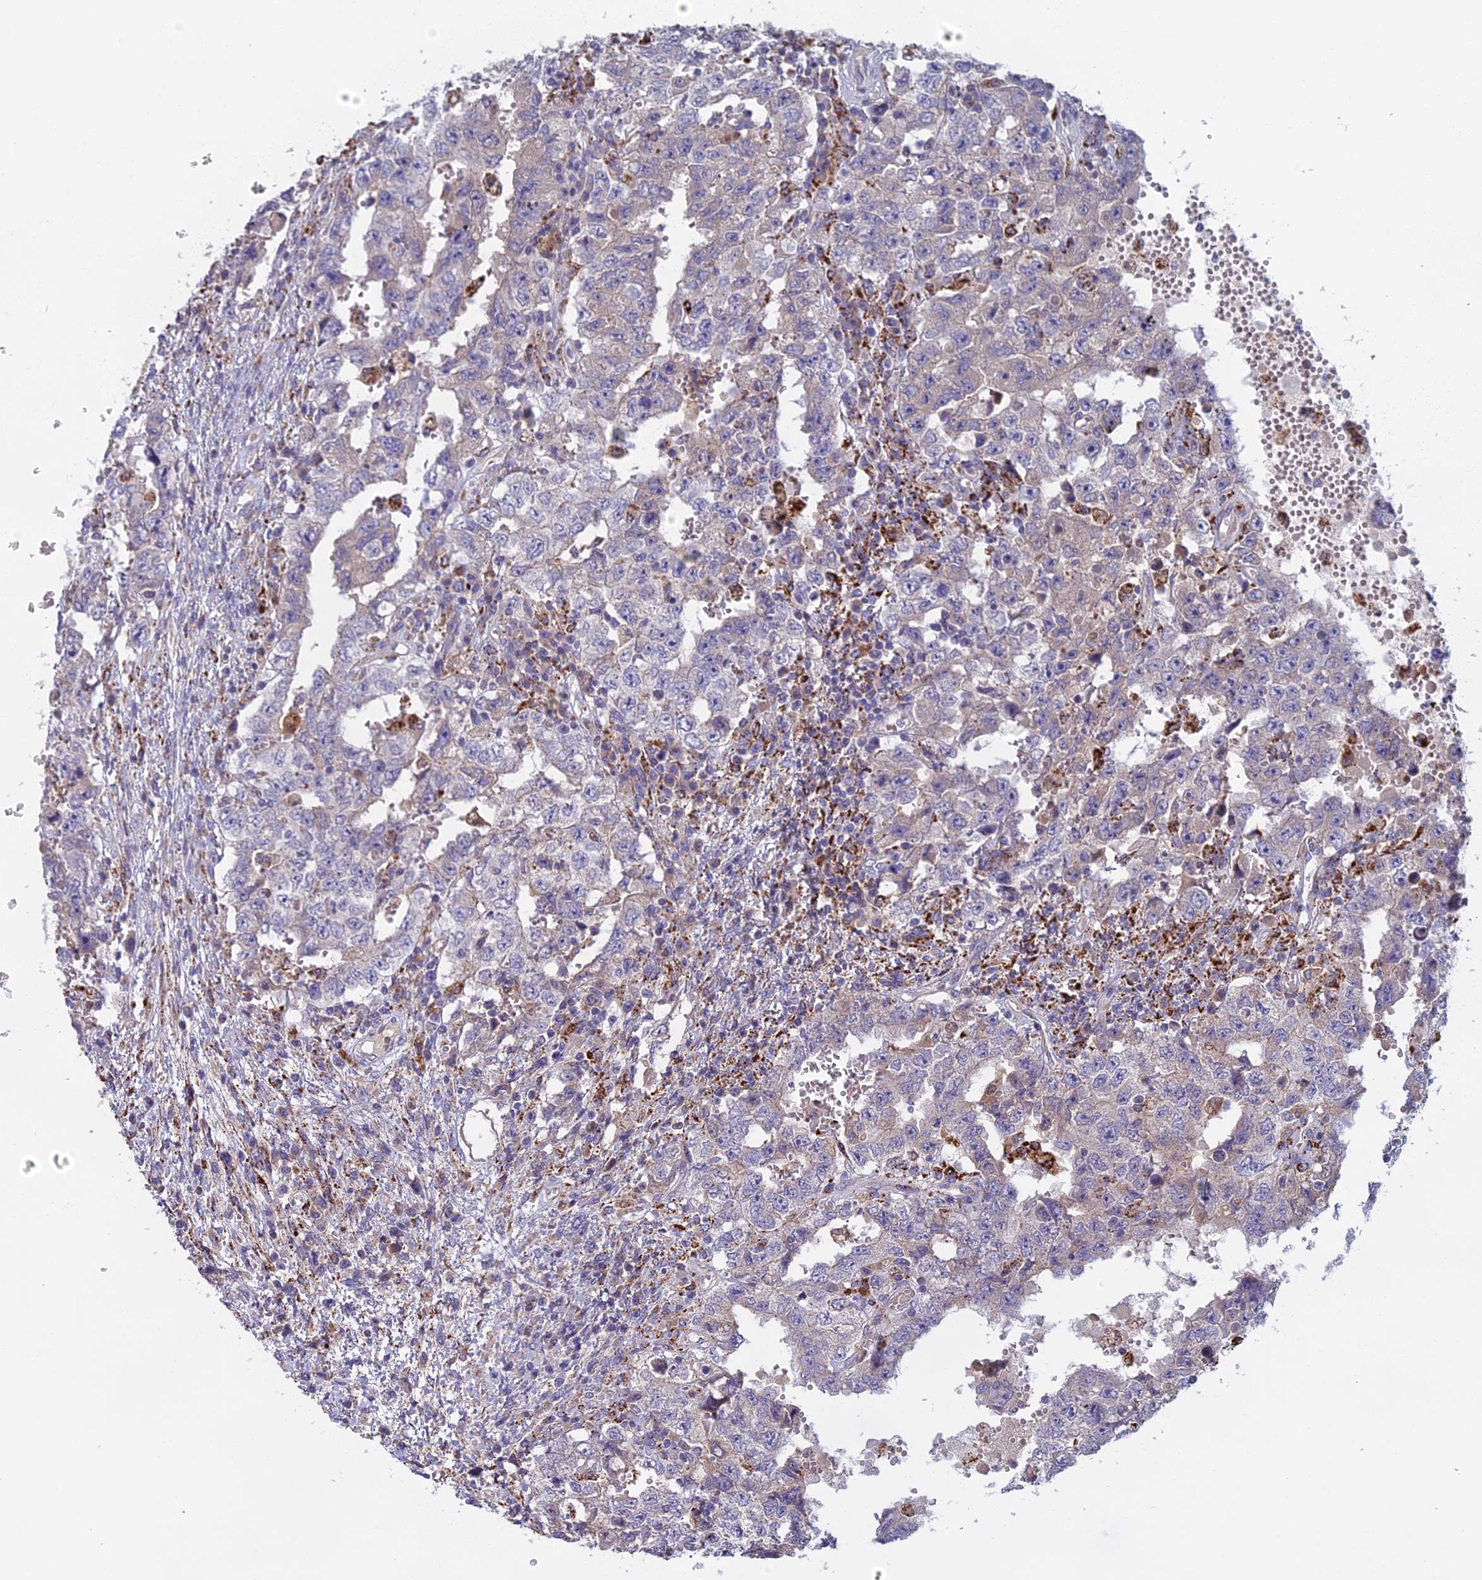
{"staining": {"intensity": "negative", "quantity": "none", "location": "none"}, "tissue": "testis cancer", "cell_type": "Tumor cells", "image_type": "cancer", "snomed": [{"axis": "morphology", "description": "Carcinoma, Embryonal, NOS"}, {"axis": "topography", "description": "Testis"}], "caption": "Histopathology image shows no protein staining in tumor cells of embryonal carcinoma (testis) tissue.", "gene": "SEMA7A", "patient": {"sex": "male", "age": 26}}